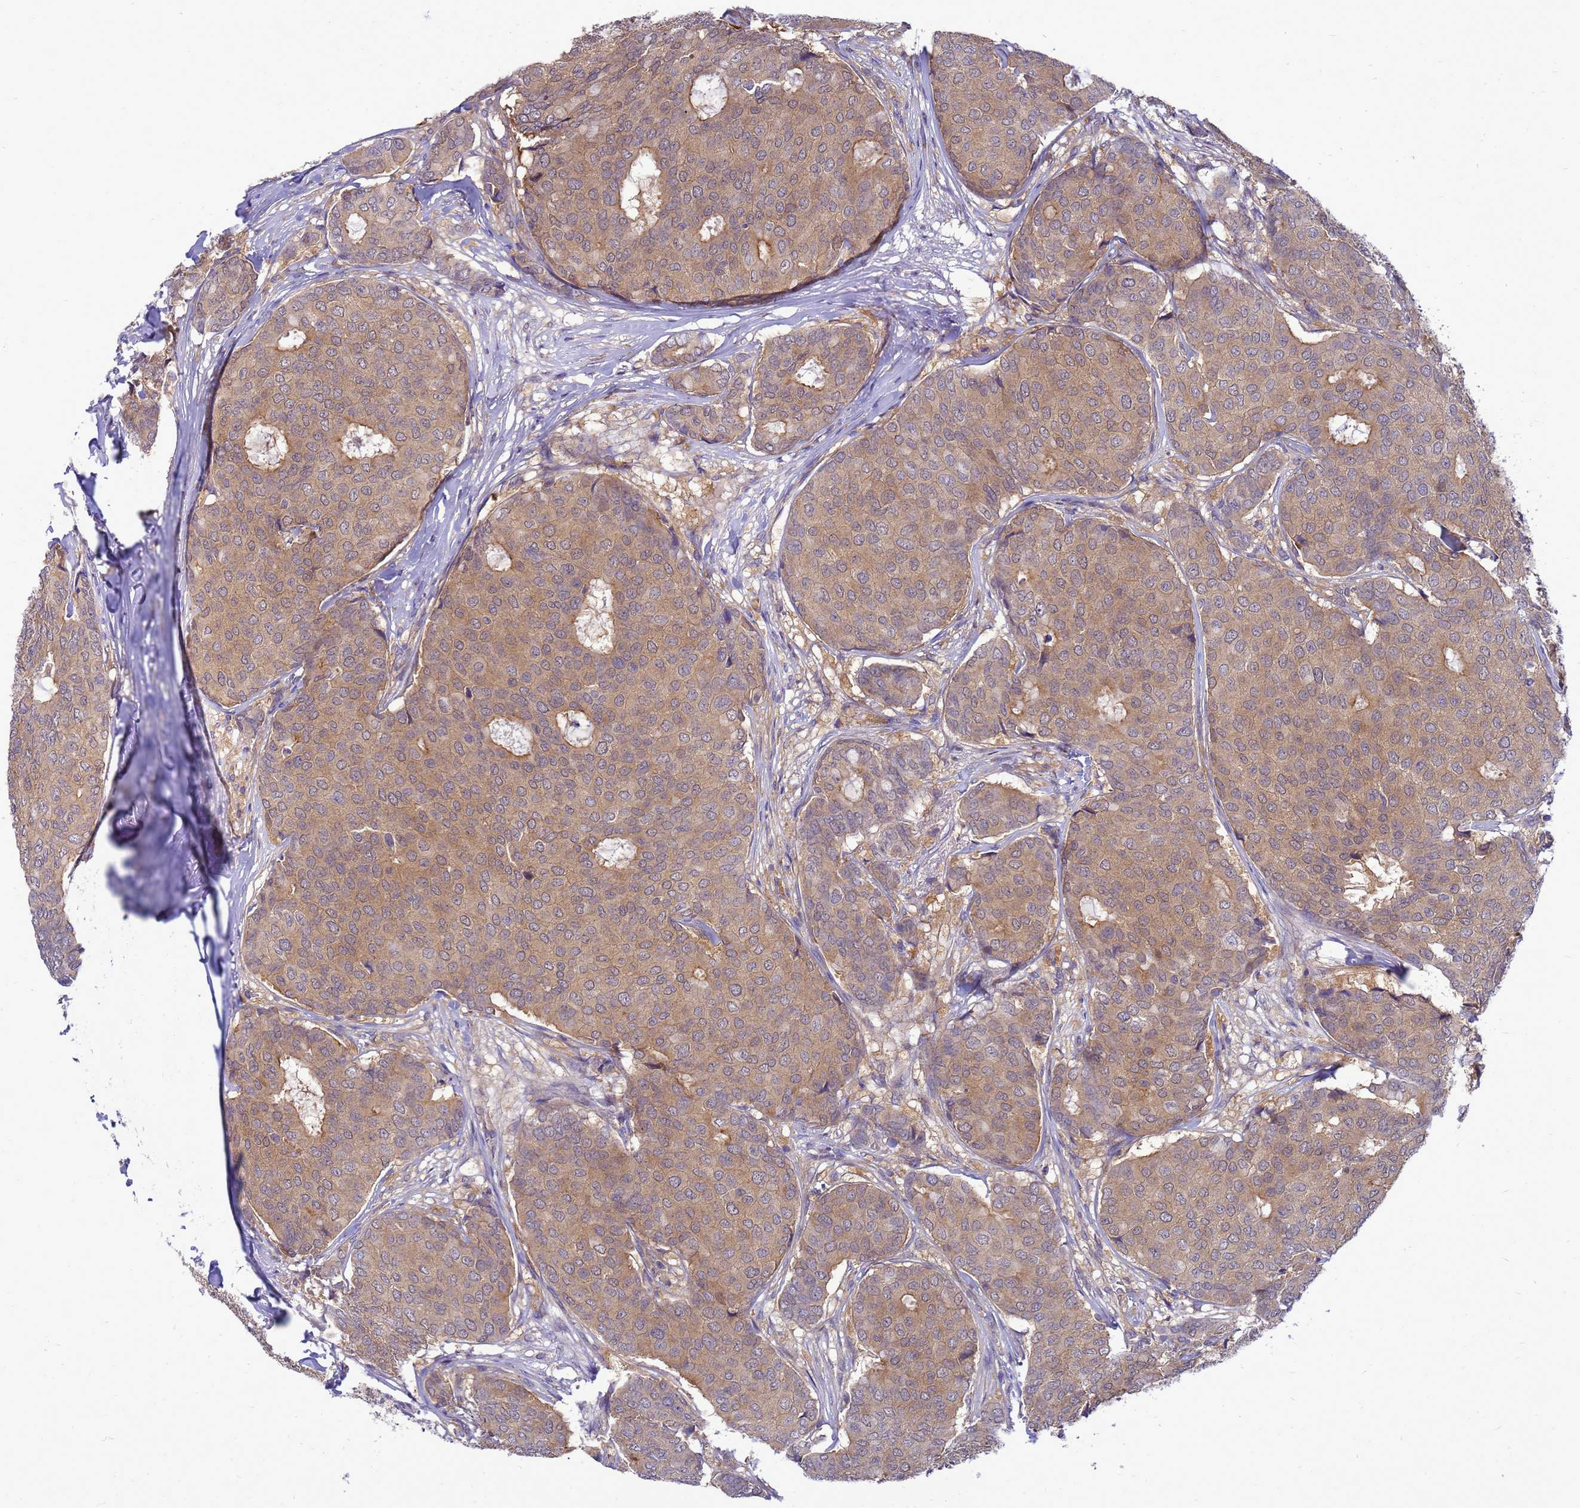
{"staining": {"intensity": "moderate", "quantity": ">75%", "location": "cytoplasmic/membranous"}, "tissue": "breast cancer", "cell_type": "Tumor cells", "image_type": "cancer", "snomed": [{"axis": "morphology", "description": "Duct carcinoma"}, {"axis": "topography", "description": "Breast"}], "caption": "Protein staining demonstrates moderate cytoplasmic/membranous positivity in approximately >75% of tumor cells in intraductal carcinoma (breast).", "gene": "ENOPH1", "patient": {"sex": "female", "age": 75}}